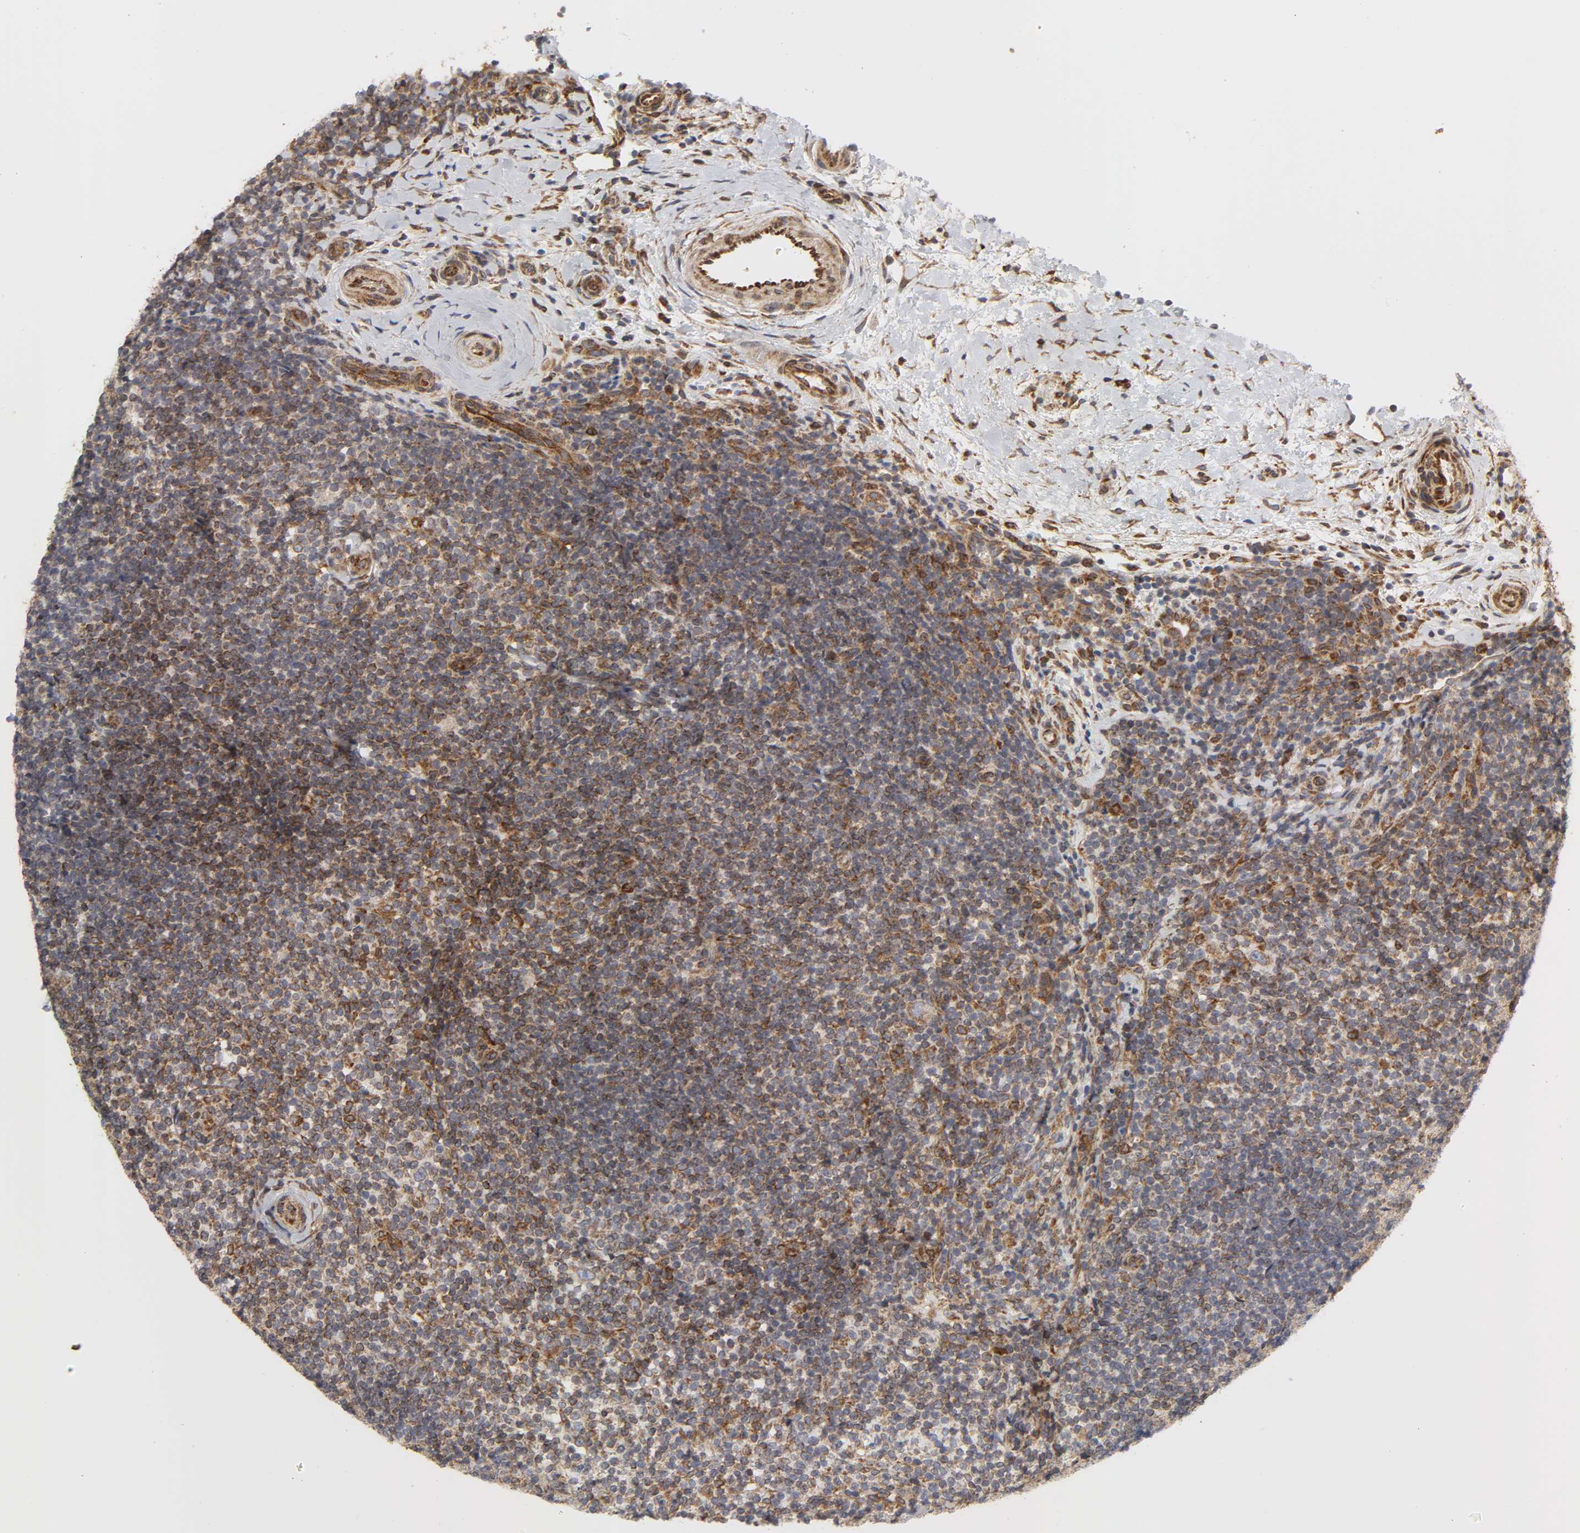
{"staining": {"intensity": "moderate", "quantity": ">75%", "location": "cytoplasmic/membranous"}, "tissue": "lymphoma", "cell_type": "Tumor cells", "image_type": "cancer", "snomed": [{"axis": "morphology", "description": "Malignant lymphoma, non-Hodgkin's type, Low grade"}, {"axis": "topography", "description": "Lymph node"}], "caption": "Protein staining of lymphoma tissue shows moderate cytoplasmic/membranous staining in about >75% of tumor cells.", "gene": "POR", "patient": {"sex": "female", "age": 76}}